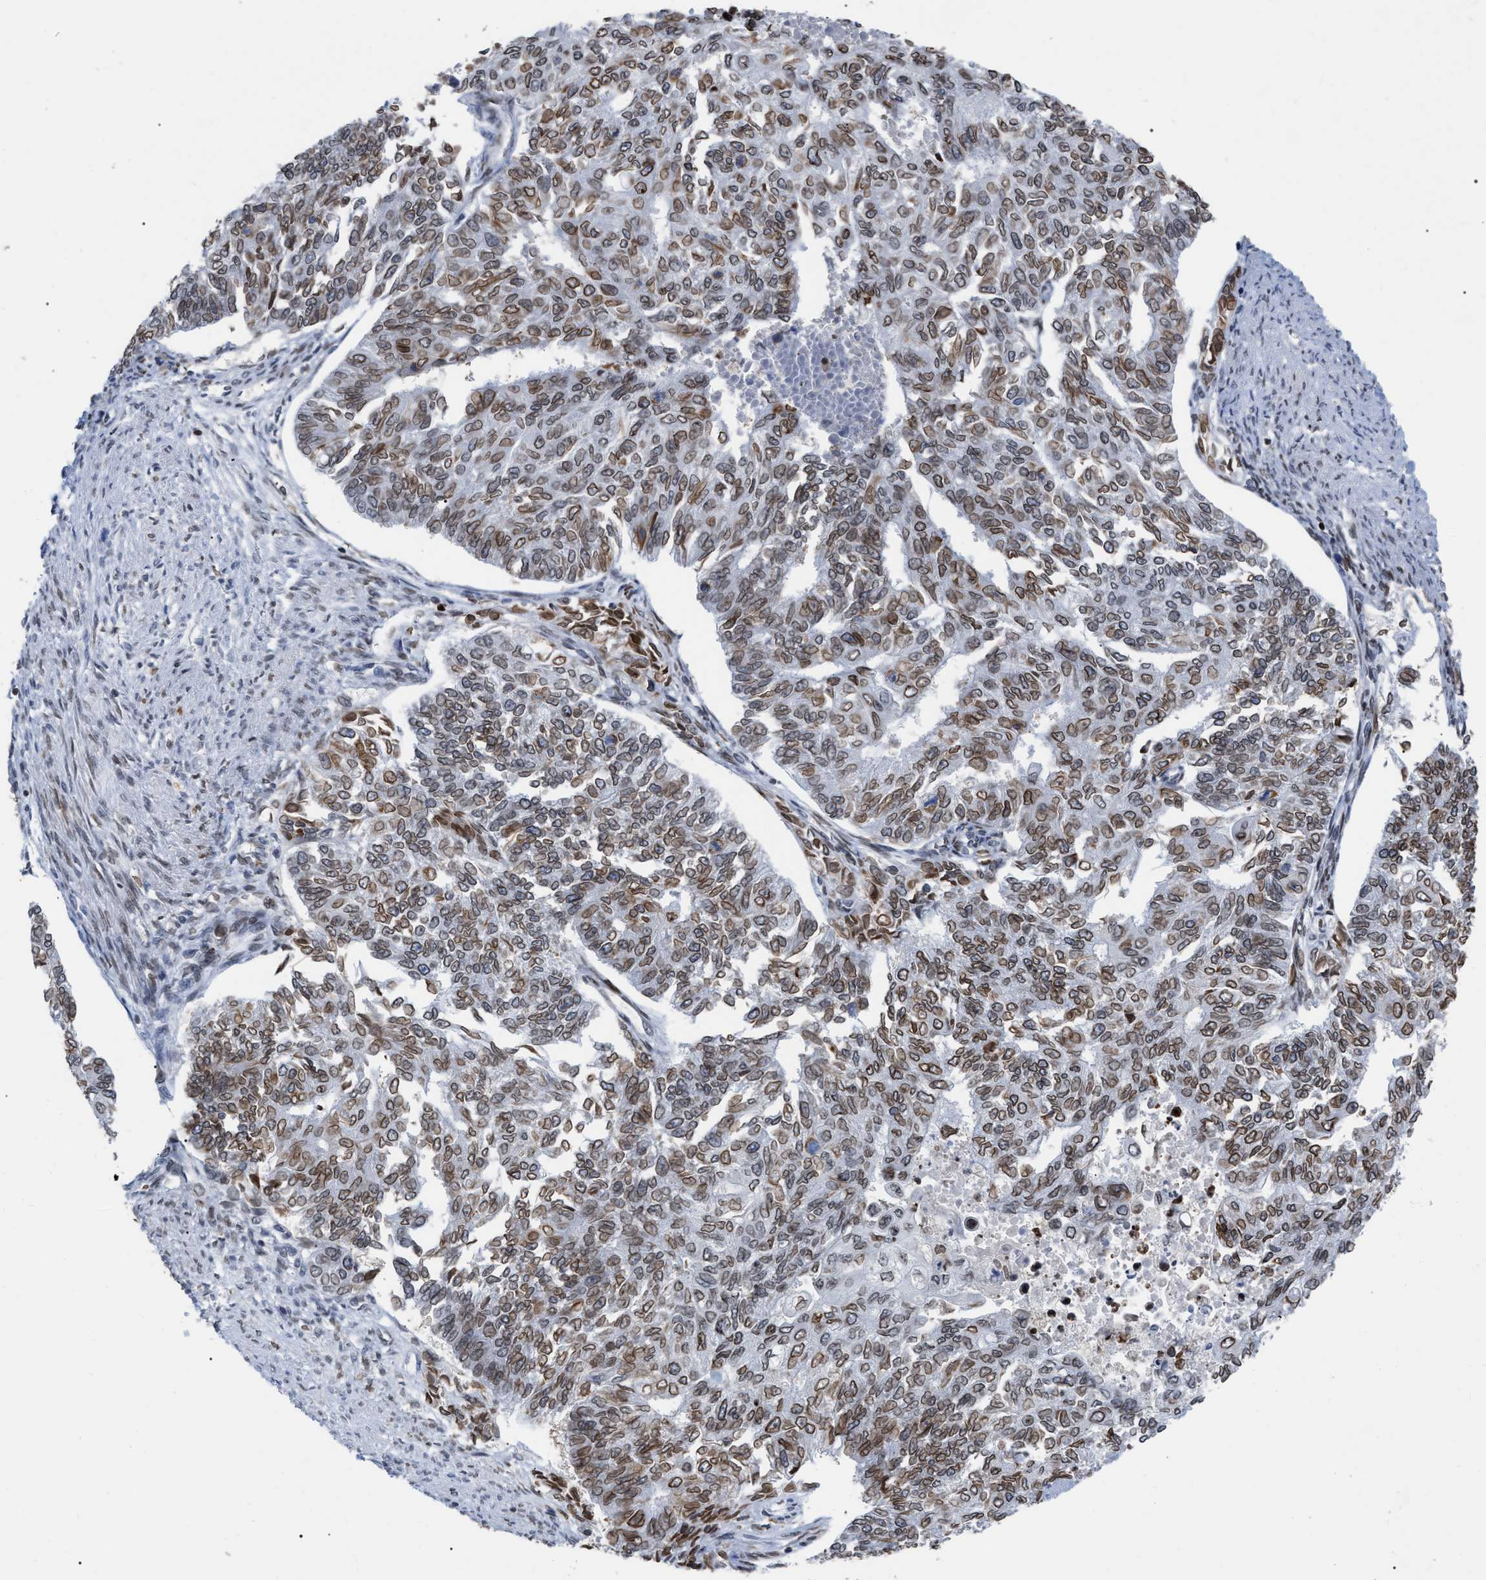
{"staining": {"intensity": "weak", "quantity": ">75%", "location": "cytoplasmic/membranous,nuclear"}, "tissue": "endometrial cancer", "cell_type": "Tumor cells", "image_type": "cancer", "snomed": [{"axis": "morphology", "description": "Adenocarcinoma, NOS"}, {"axis": "topography", "description": "Endometrium"}], "caption": "Endometrial cancer (adenocarcinoma) stained with immunohistochemistry demonstrates weak cytoplasmic/membranous and nuclear expression in approximately >75% of tumor cells.", "gene": "TPR", "patient": {"sex": "female", "age": 32}}